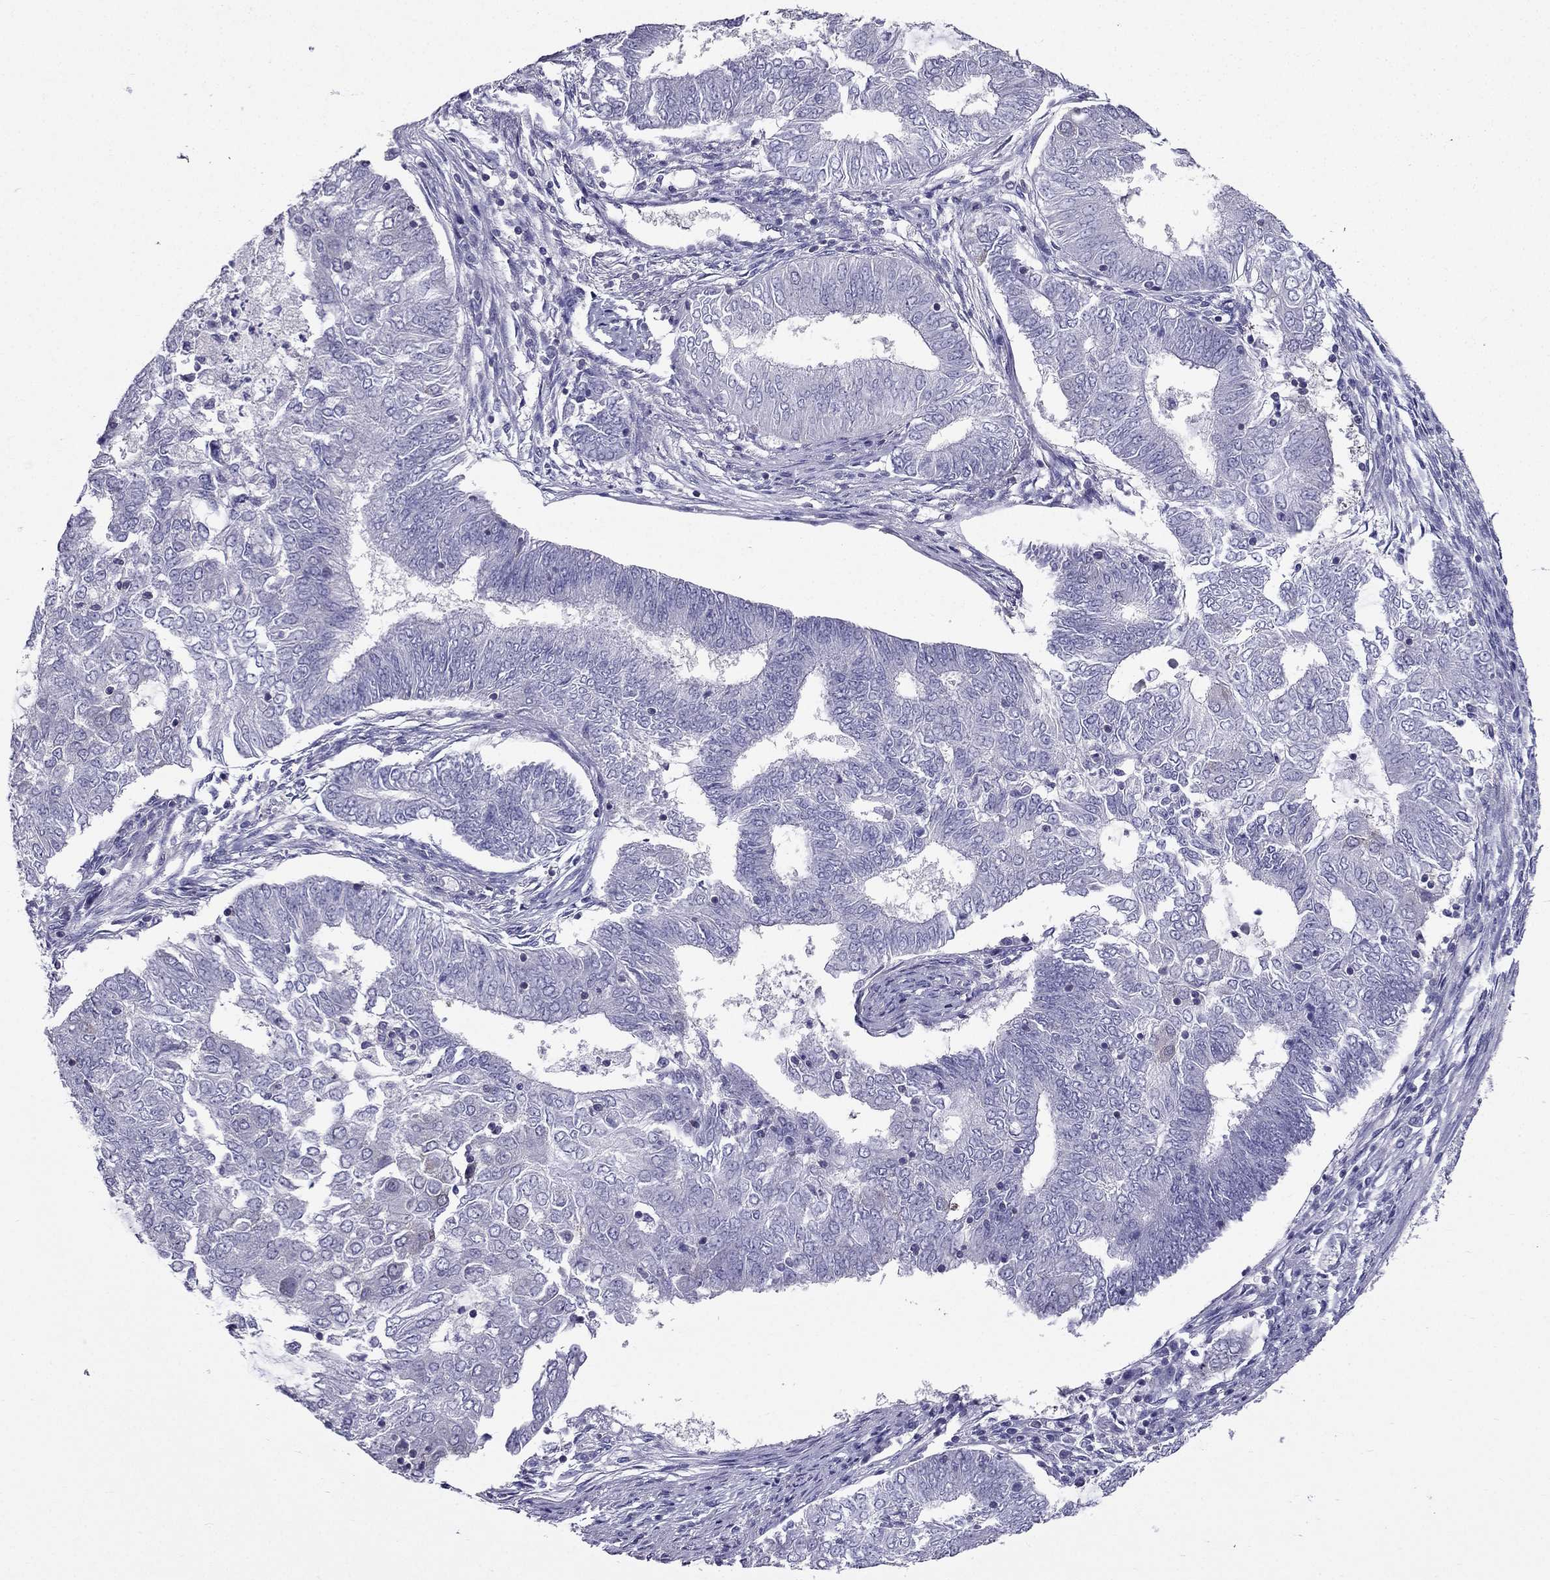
{"staining": {"intensity": "negative", "quantity": "none", "location": "none"}, "tissue": "endometrial cancer", "cell_type": "Tumor cells", "image_type": "cancer", "snomed": [{"axis": "morphology", "description": "Adenocarcinoma, NOS"}, {"axis": "topography", "description": "Endometrium"}], "caption": "This is an immunohistochemistry image of adenocarcinoma (endometrial). There is no positivity in tumor cells.", "gene": "AAK1", "patient": {"sex": "female", "age": 62}}